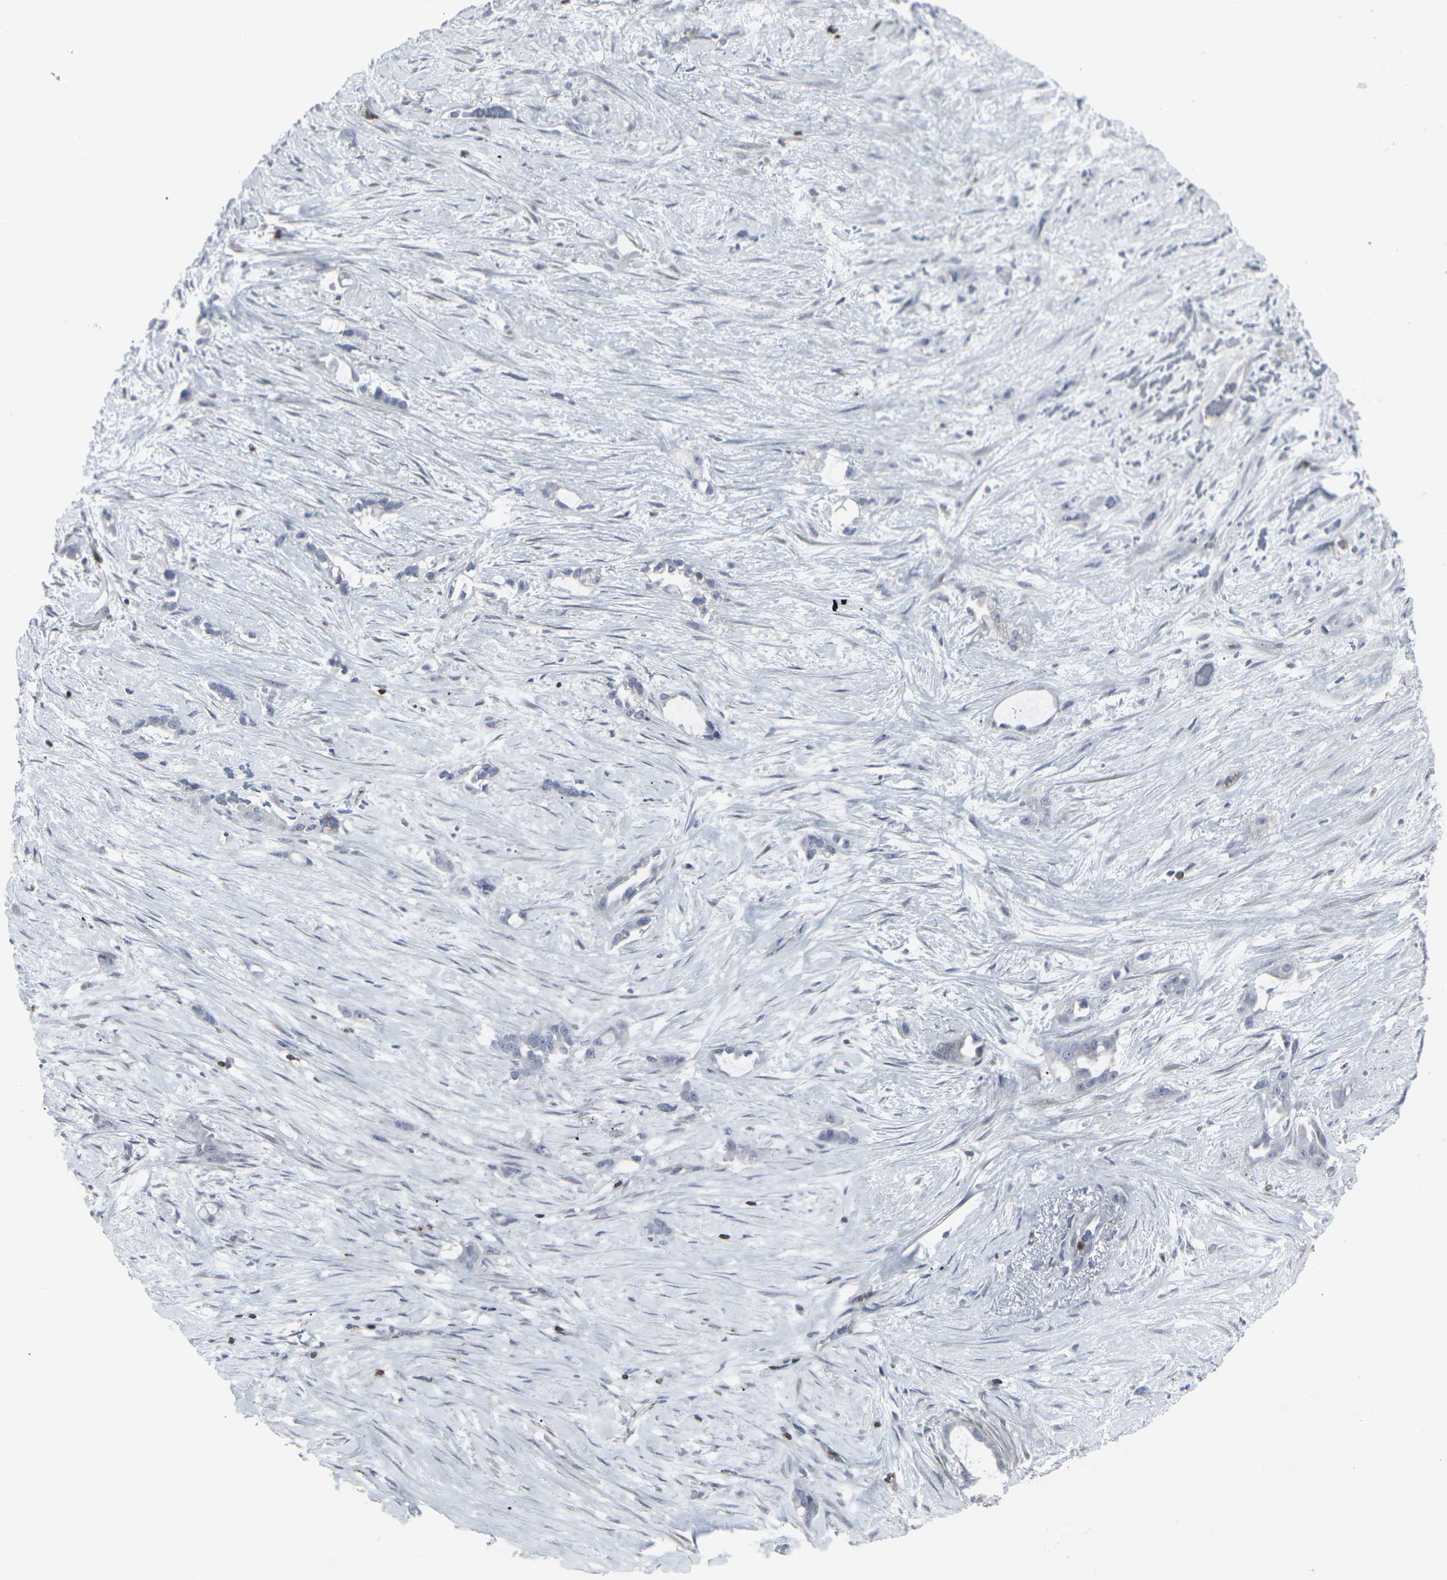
{"staining": {"intensity": "negative", "quantity": "none", "location": "none"}, "tissue": "liver cancer", "cell_type": "Tumor cells", "image_type": "cancer", "snomed": [{"axis": "morphology", "description": "Cholangiocarcinoma"}, {"axis": "topography", "description": "Liver"}], "caption": "This is an immunohistochemistry histopathology image of liver cancer. There is no expression in tumor cells.", "gene": "APOBEC2", "patient": {"sex": "female", "age": 65}}